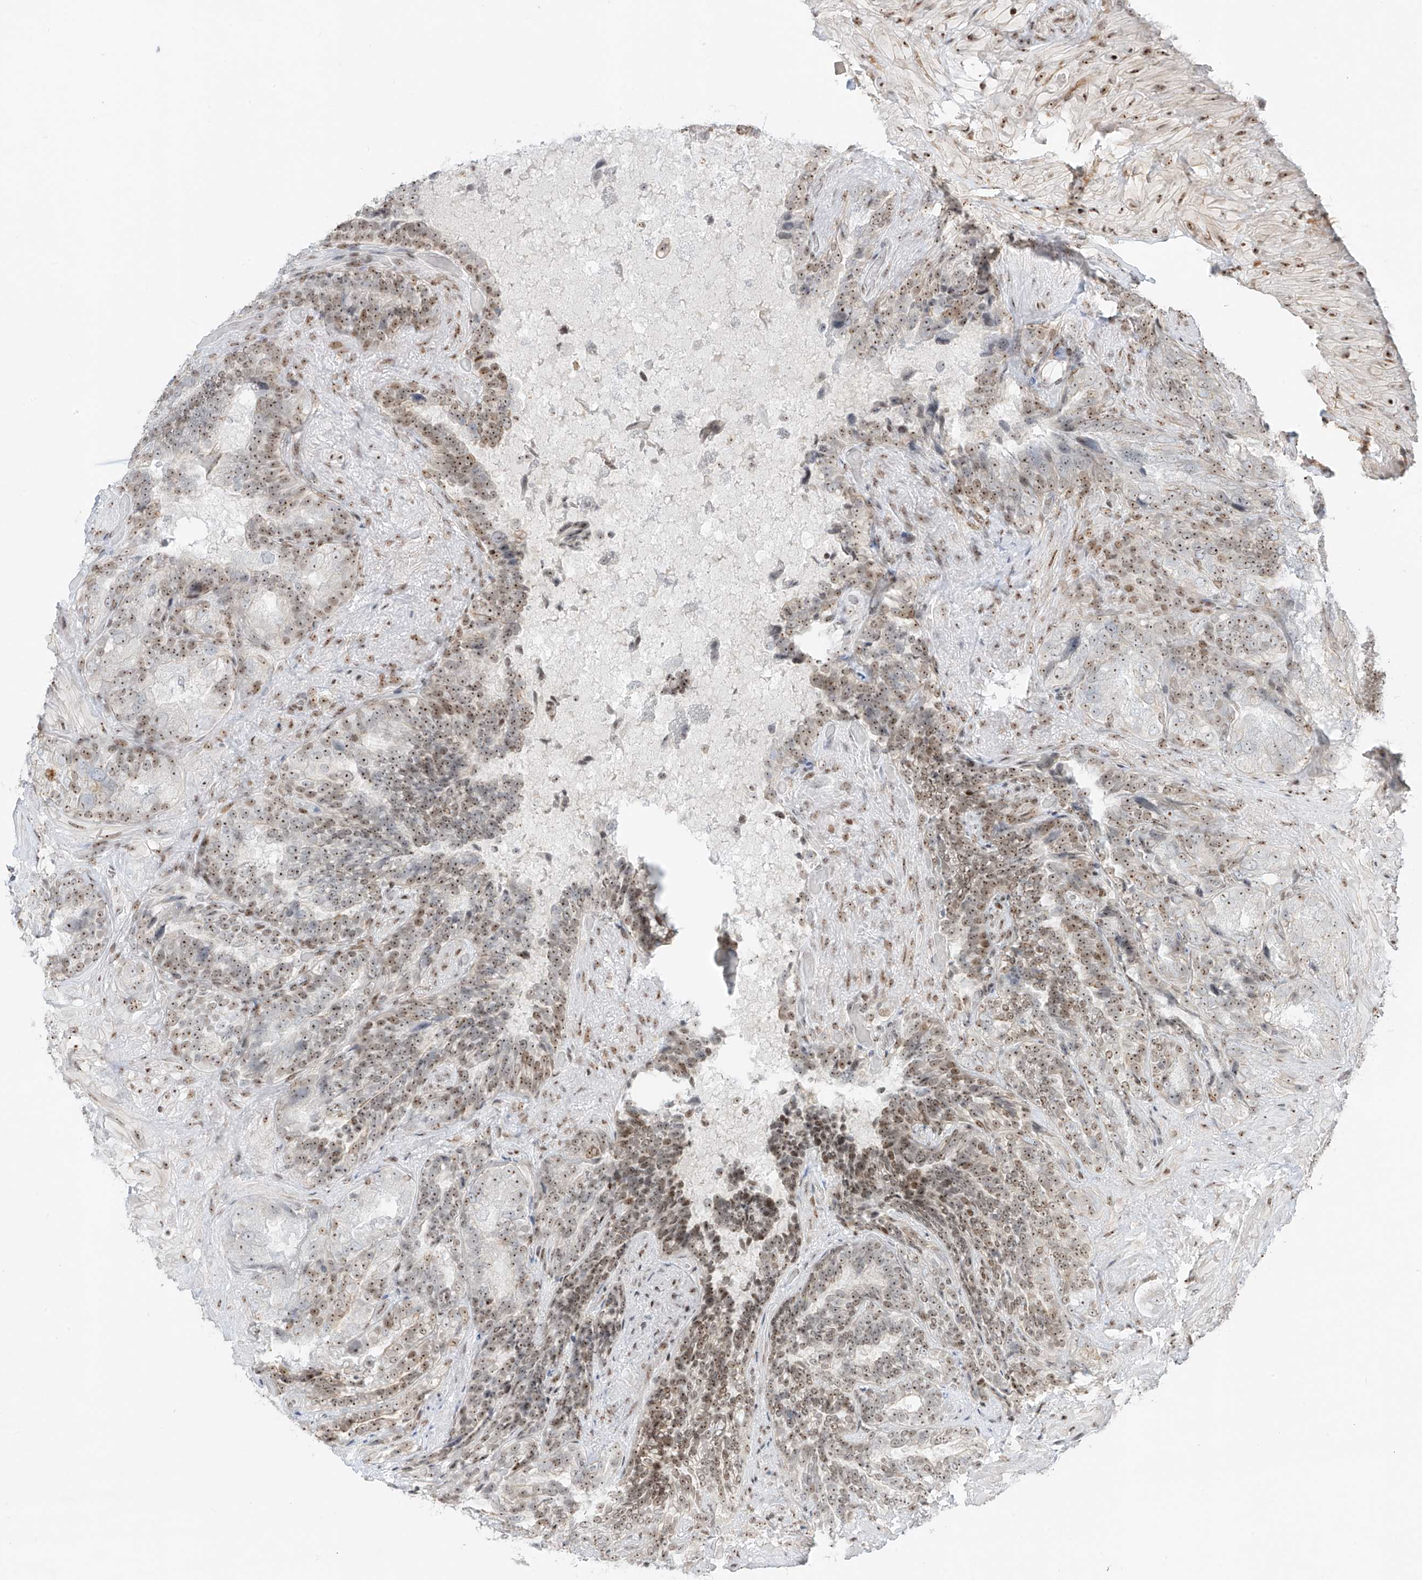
{"staining": {"intensity": "moderate", "quantity": "25%-75%", "location": "nuclear"}, "tissue": "seminal vesicle", "cell_type": "Glandular cells", "image_type": "normal", "snomed": [{"axis": "morphology", "description": "Normal tissue, NOS"}, {"axis": "topography", "description": "Seminal veicle"}, {"axis": "topography", "description": "Peripheral nerve tissue"}], "caption": "Immunohistochemistry (IHC) of normal human seminal vesicle reveals medium levels of moderate nuclear positivity in about 25%-75% of glandular cells.", "gene": "ZNF512", "patient": {"sex": "male", "age": 63}}